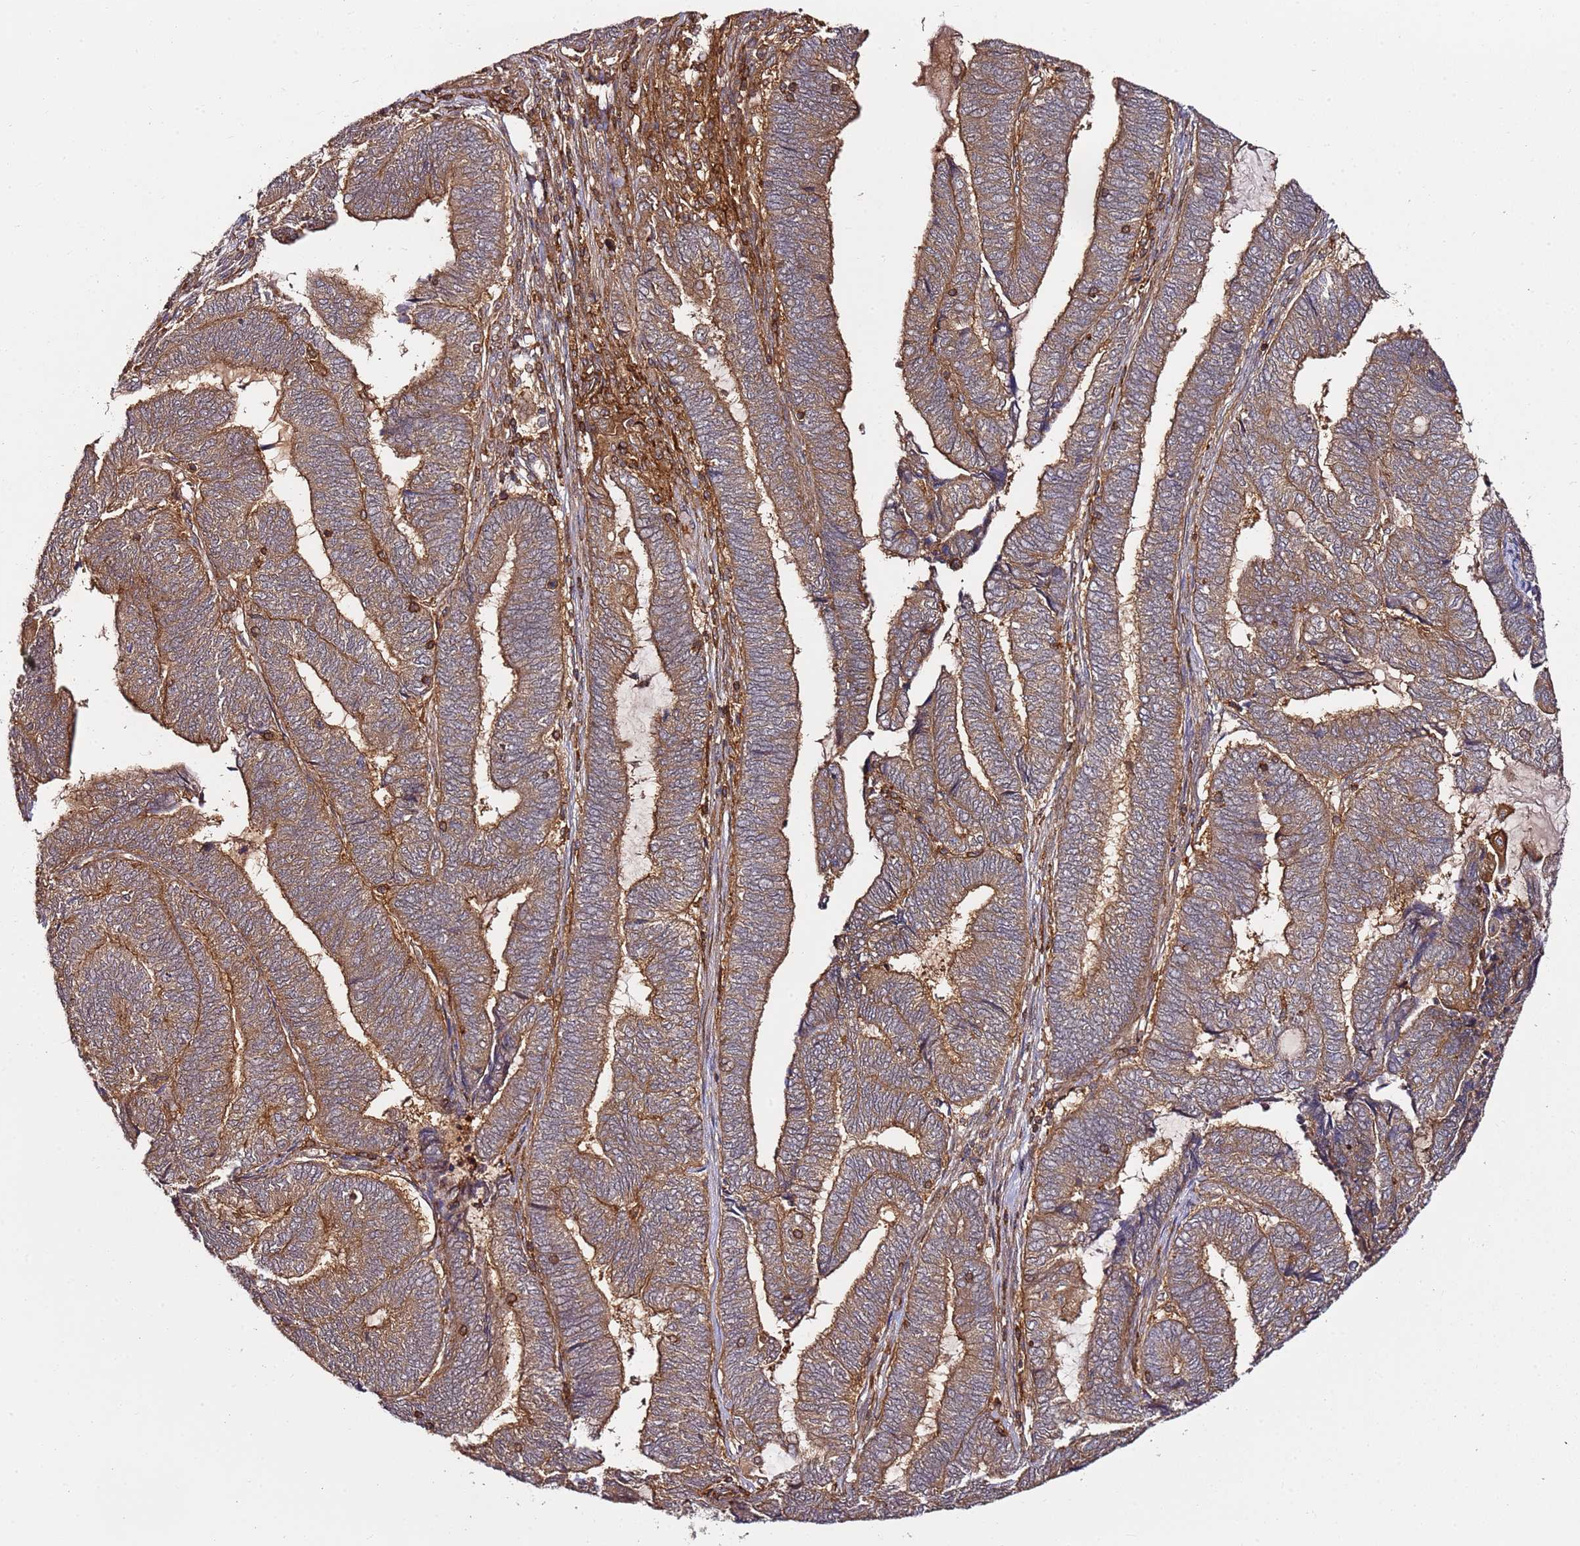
{"staining": {"intensity": "moderate", "quantity": ">75%", "location": "cytoplasmic/membranous"}, "tissue": "endometrial cancer", "cell_type": "Tumor cells", "image_type": "cancer", "snomed": [{"axis": "morphology", "description": "Adenocarcinoma, NOS"}, {"axis": "topography", "description": "Uterus"}, {"axis": "topography", "description": "Endometrium"}], "caption": "Immunohistochemistry (IHC) histopathology image of neoplastic tissue: adenocarcinoma (endometrial) stained using immunohistochemistry reveals medium levels of moderate protein expression localized specifically in the cytoplasmic/membranous of tumor cells, appearing as a cytoplasmic/membranous brown color.", "gene": "PRMT7", "patient": {"sex": "female", "age": 70}}